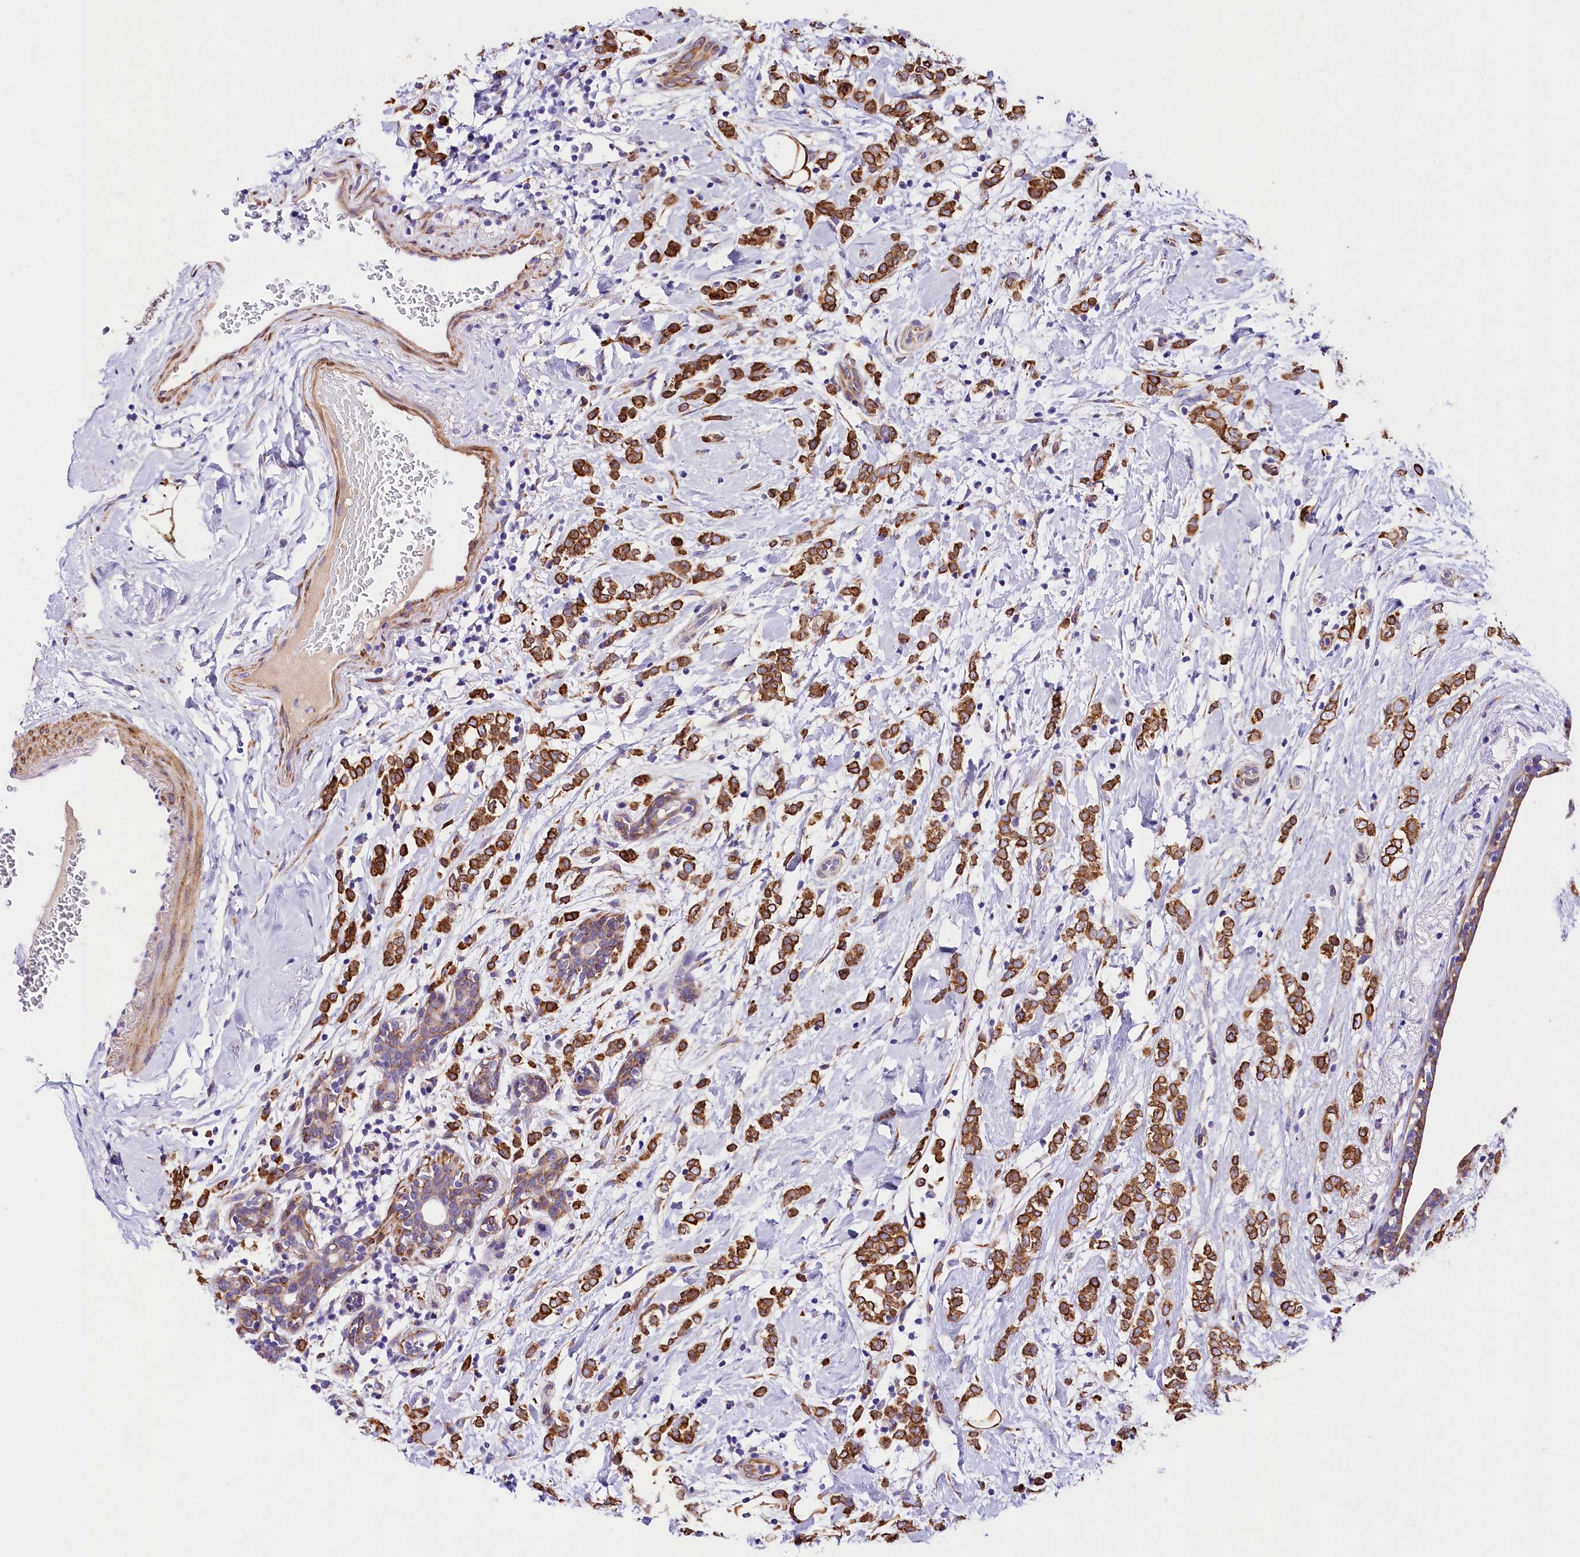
{"staining": {"intensity": "strong", "quantity": ">75%", "location": "cytoplasmic/membranous"}, "tissue": "breast cancer", "cell_type": "Tumor cells", "image_type": "cancer", "snomed": [{"axis": "morphology", "description": "Normal tissue, NOS"}, {"axis": "morphology", "description": "Lobular carcinoma"}, {"axis": "topography", "description": "Breast"}], "caption": "Immunohistochemical staining of lobular carcinoma (breast) exhibits high levels of strong cytoplasmic/membranous staining in about >75% of tumor cells. (DAB (3,3'-diaminobenzidine) IHC with brightfield microscopy, high magnification).", "gene": "ITGA1", "patient": {"sex": "female", "age": 47}}